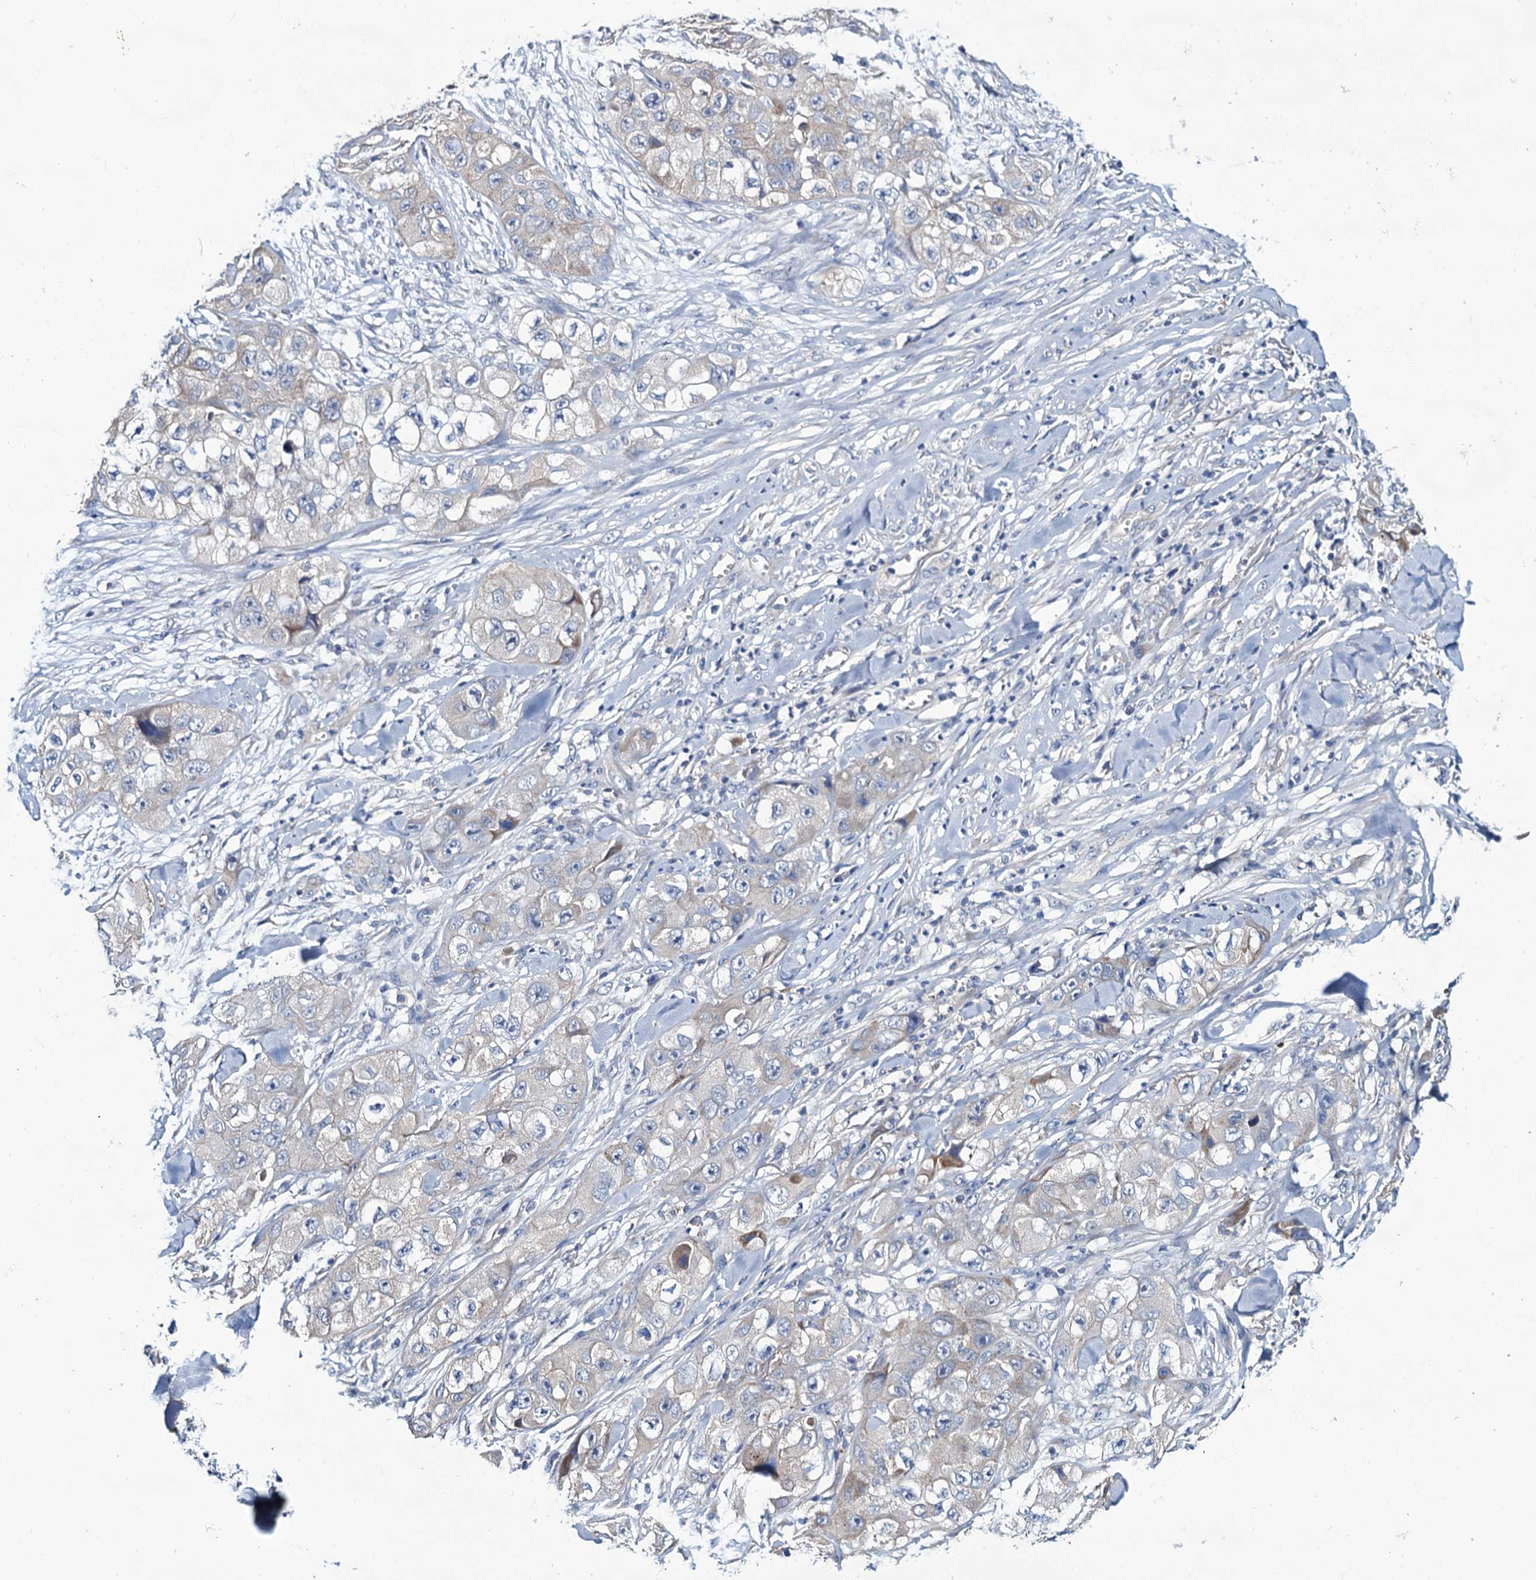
{"staining": {"intensity": "weak", "quantity": "<25%", "location": "cytoplasmic/membranous"}, "tissue": "skin cancer", "cell_type": "Tumor cells", "image_type": "cancer", "snomed": [{"axis": "morphology", "description": "Squamous cell carcinoma, NOS"}, {"axis": "topography", "description": "Skin"}, {"axis": "topography", "description": "Subcutis"}], "caption": "Histopathology image shows no significant protein positivity in tumor cells of skin squamous cell carcinoma.", "gene": "CEP295", "patient": {"sex": "male", "age": 73}}